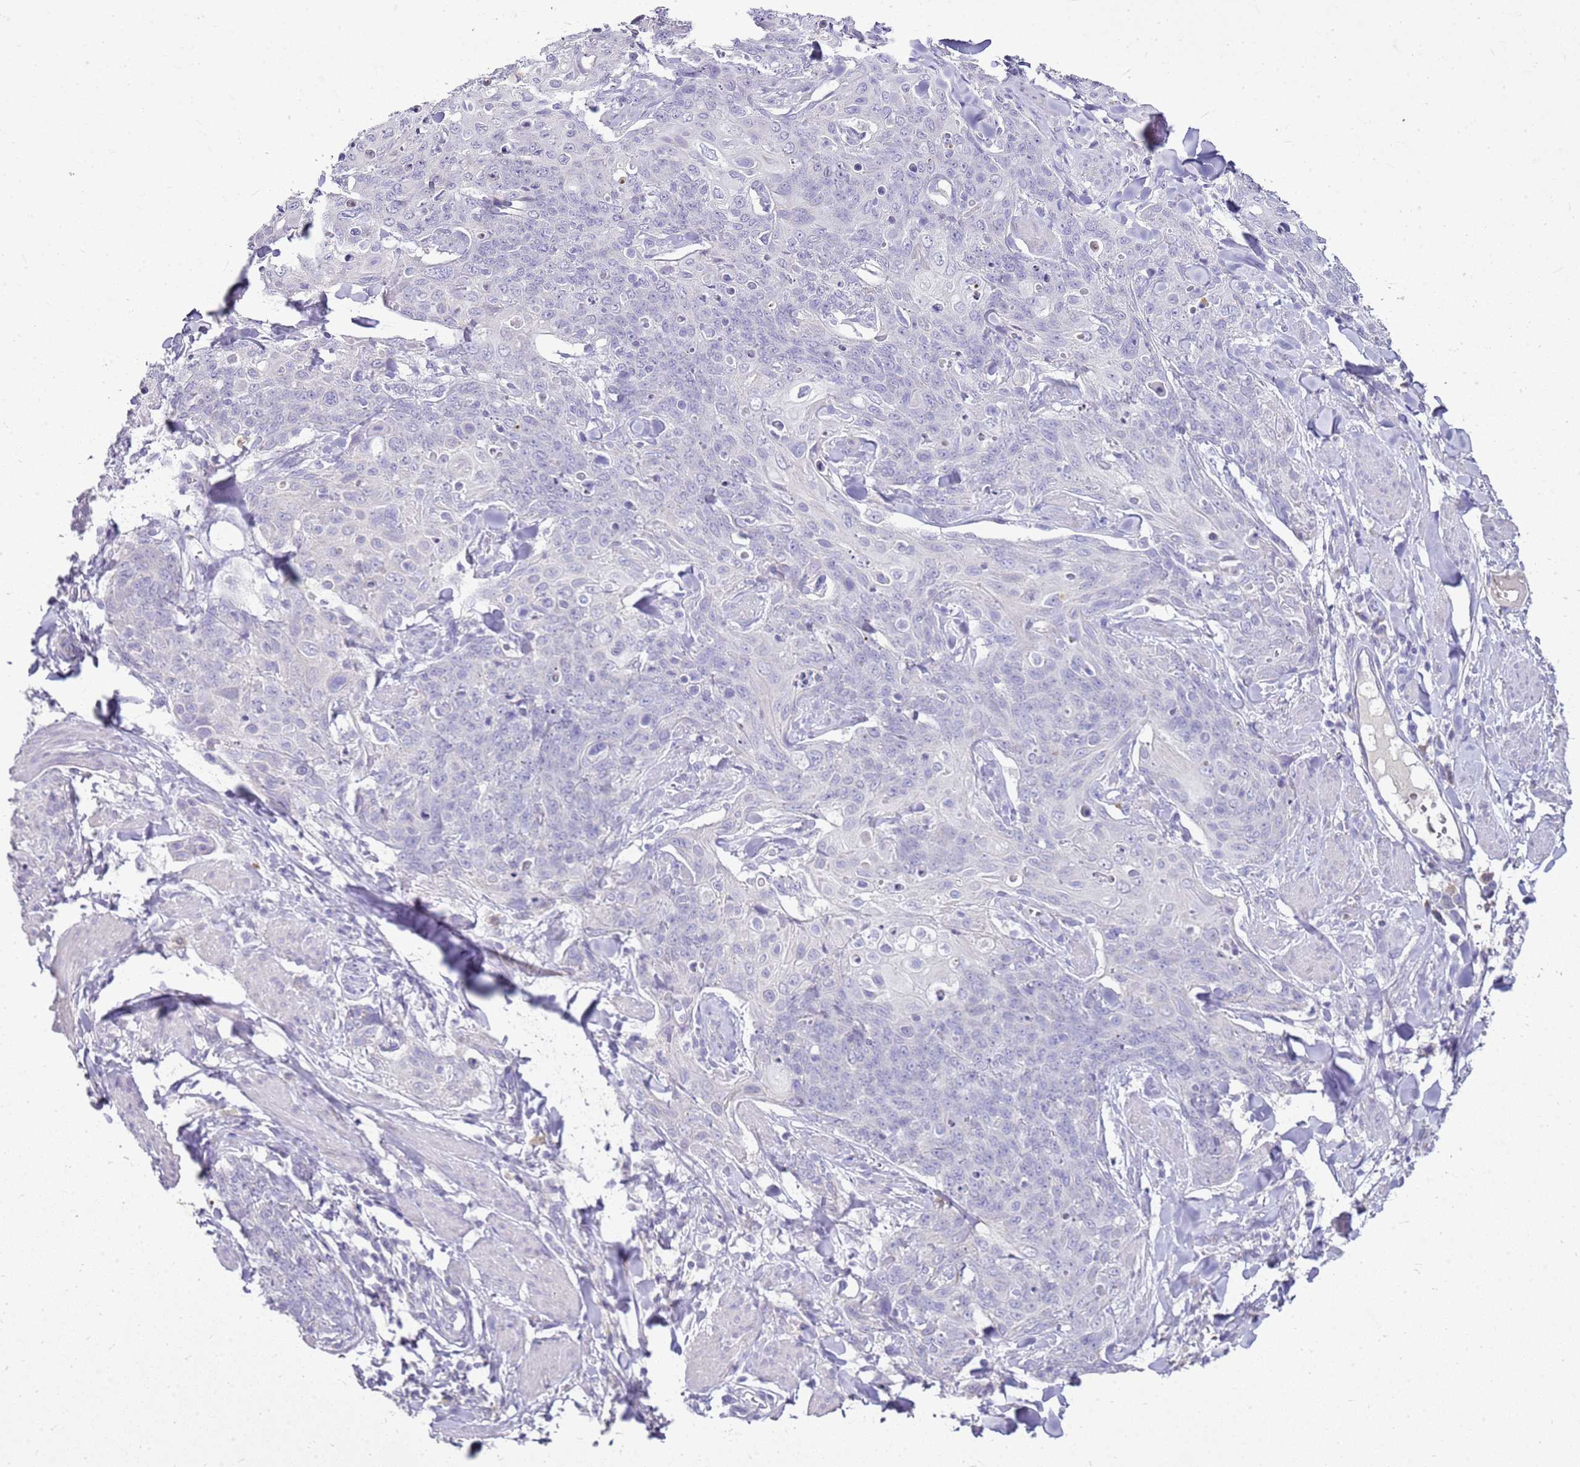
{"staining": {"intensity": "negative", "quantity": "none", "location": "none"}, "tissue": "skin cancer", "cell_type": "Tumor cells", "image_type": "cancer", "snomed": [{"axis": "morphology", "description": "Squamous cell carcinoma, NOS"}, {"axis": "topography", "description": "Skin"}, {"axis": "topography", "description": "Vulva"}], "caption": "High magnification brightfield microscopy of skin cancer (squamous cell carcinoma) stained with DAB (brown) and counterstained with hematoxylin (blue): tumor cells show no significant positivity.", "gene": "FABP2", "patient": {"sex": "female", "age": 85}}